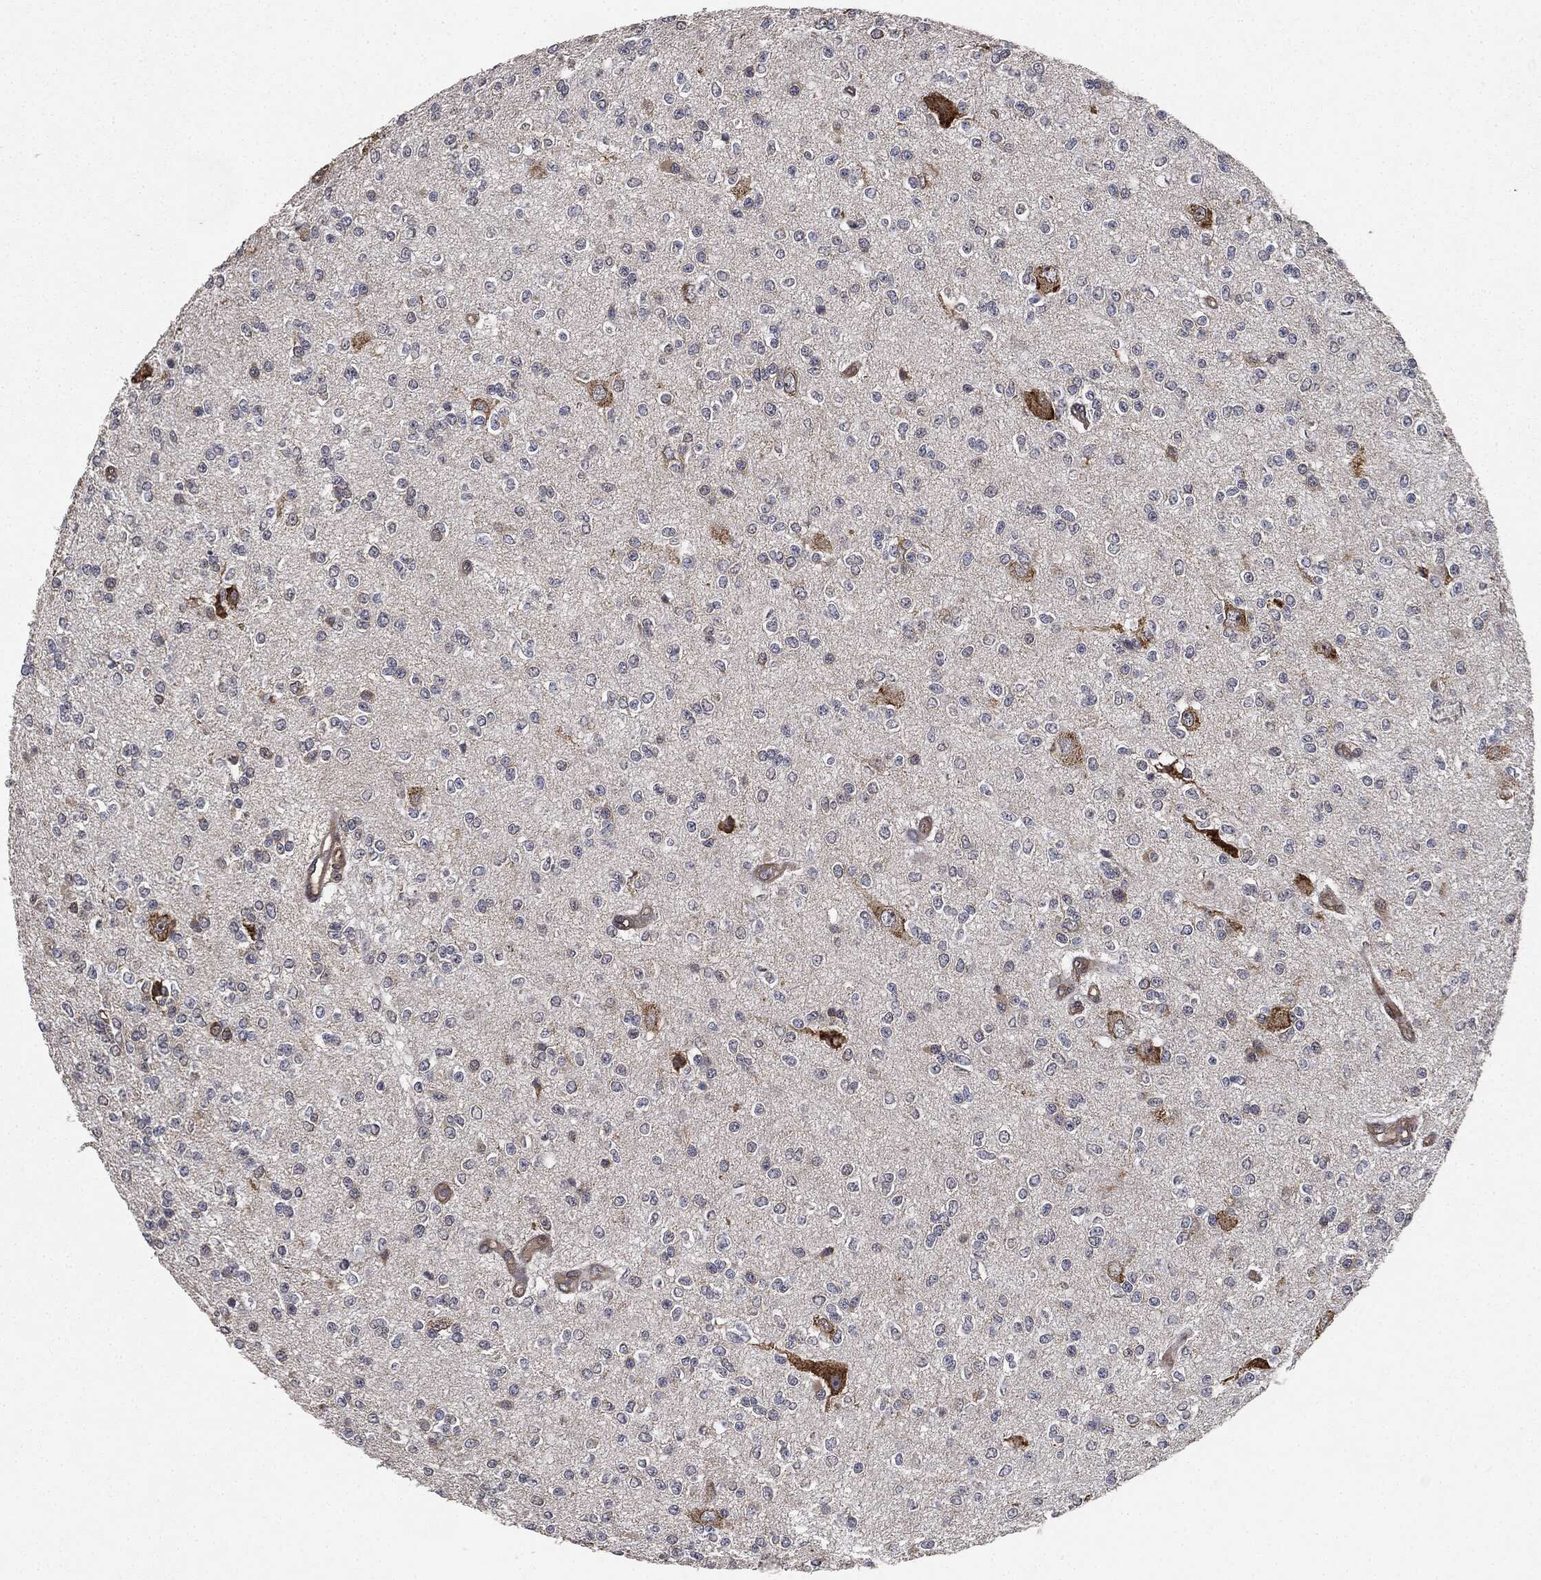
{"staining": {"intensity": "negative", "quantity": "none", "location": "none"}, "tissue": "glioma", "cell_type": "Tumor cells", "image_type": "cancer", "snomed": [{"axis": "morphology", "description": "Glioma, malignant, Low grade"}, {"axis": "topography", "description": "Brain"}], "caption": "DAB immunohistochemical staining of human low-grade glioma (malignant) reveals no significant expression in tumor cells.", "gene": "MIER2", "patient": {"sex": "male", "age": 67}}